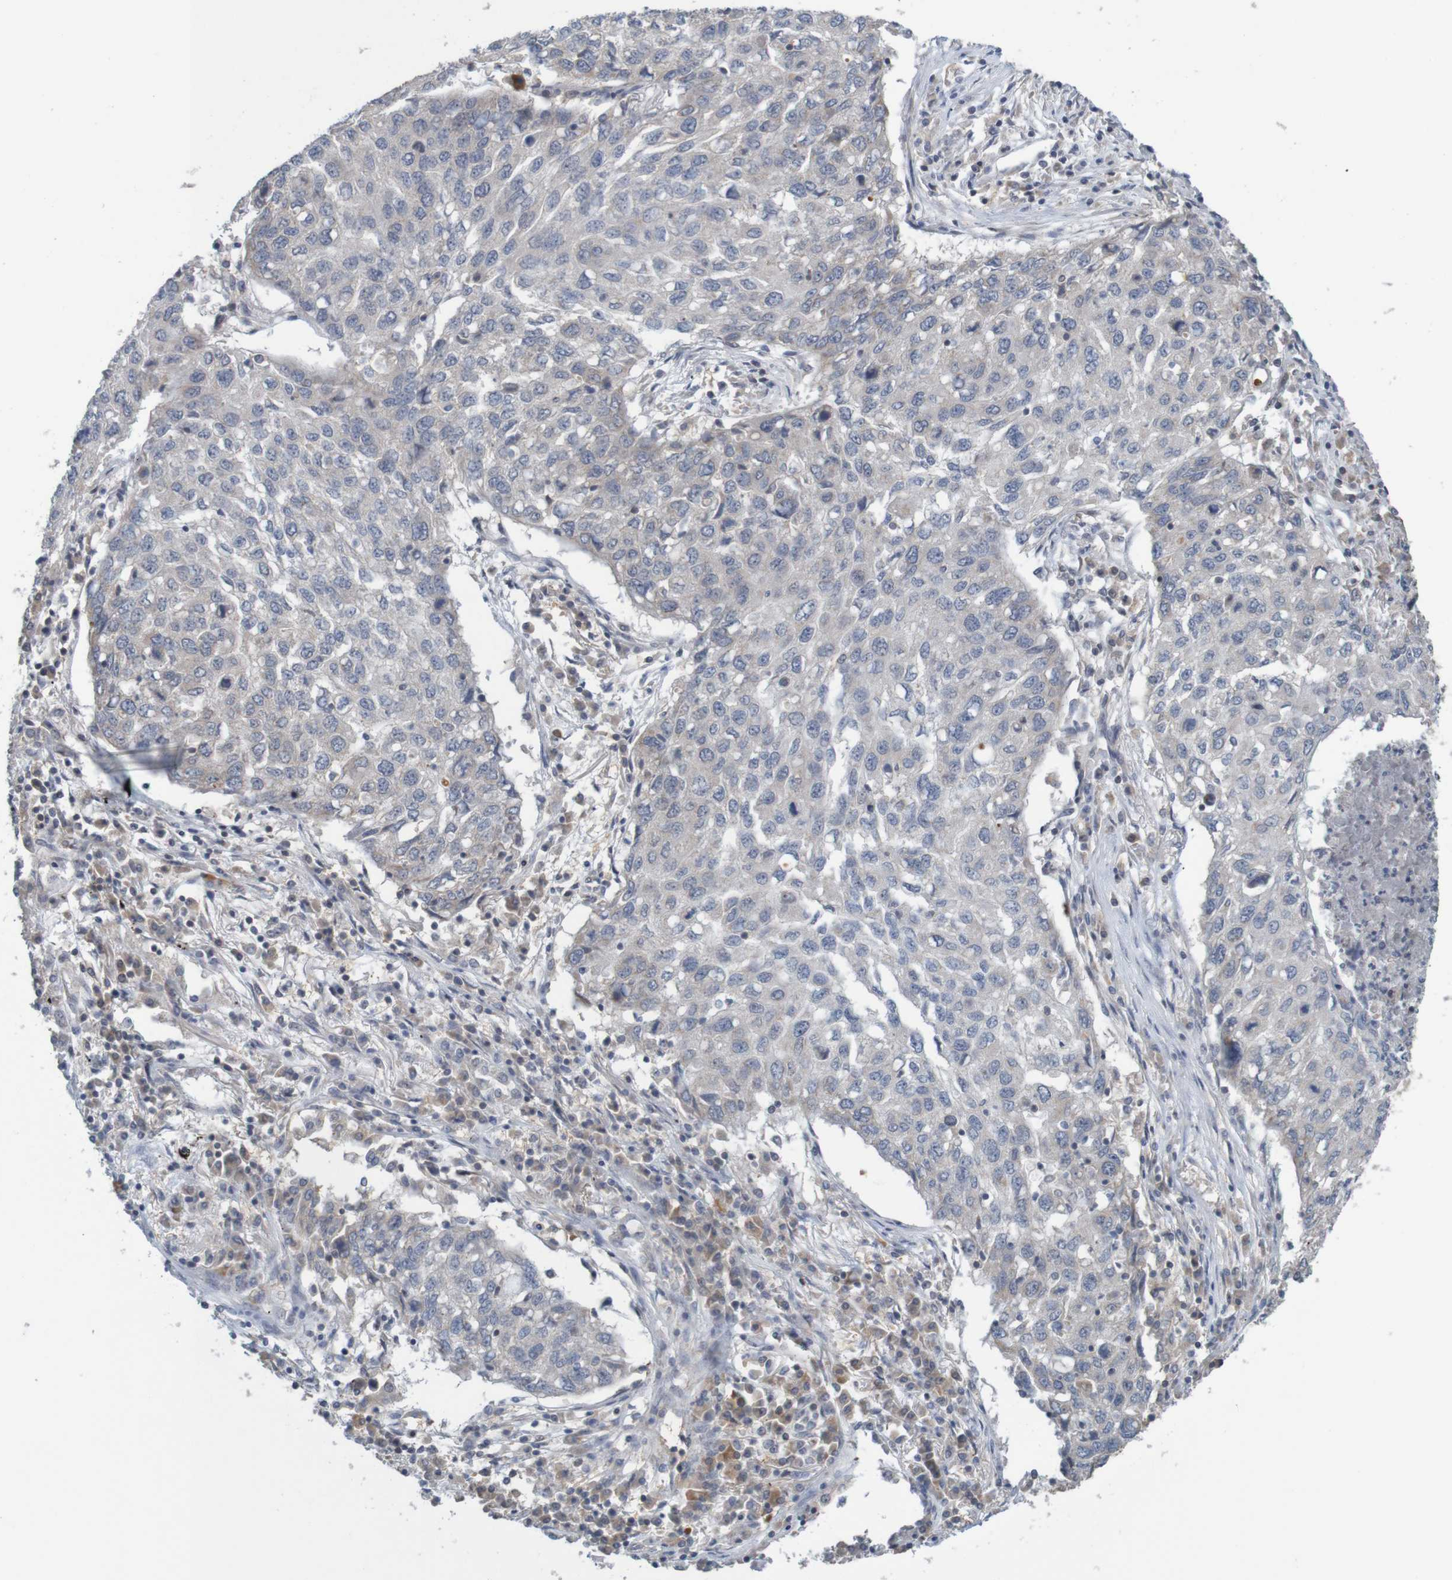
{"staining": {"intensity": "weak", "quantity": "<25%", "location": "cytoplasmic/membranous"}, "tissue": "lung cancer", "cell_type": "Tumor cells", "image_type": "cancer", "snomed": [{"axis": "morphology", "description": "Squamous cell carcinoma, NOS"}, {"axis": "topography", "description": "Lung"}], "caption": "Squamous cell carcinoma (lung) was stained to show a protein in brown. There is no significant staining in tumor cells.", "gene": "ANKK1", "patient": {"sex": "female", "age": 63}}